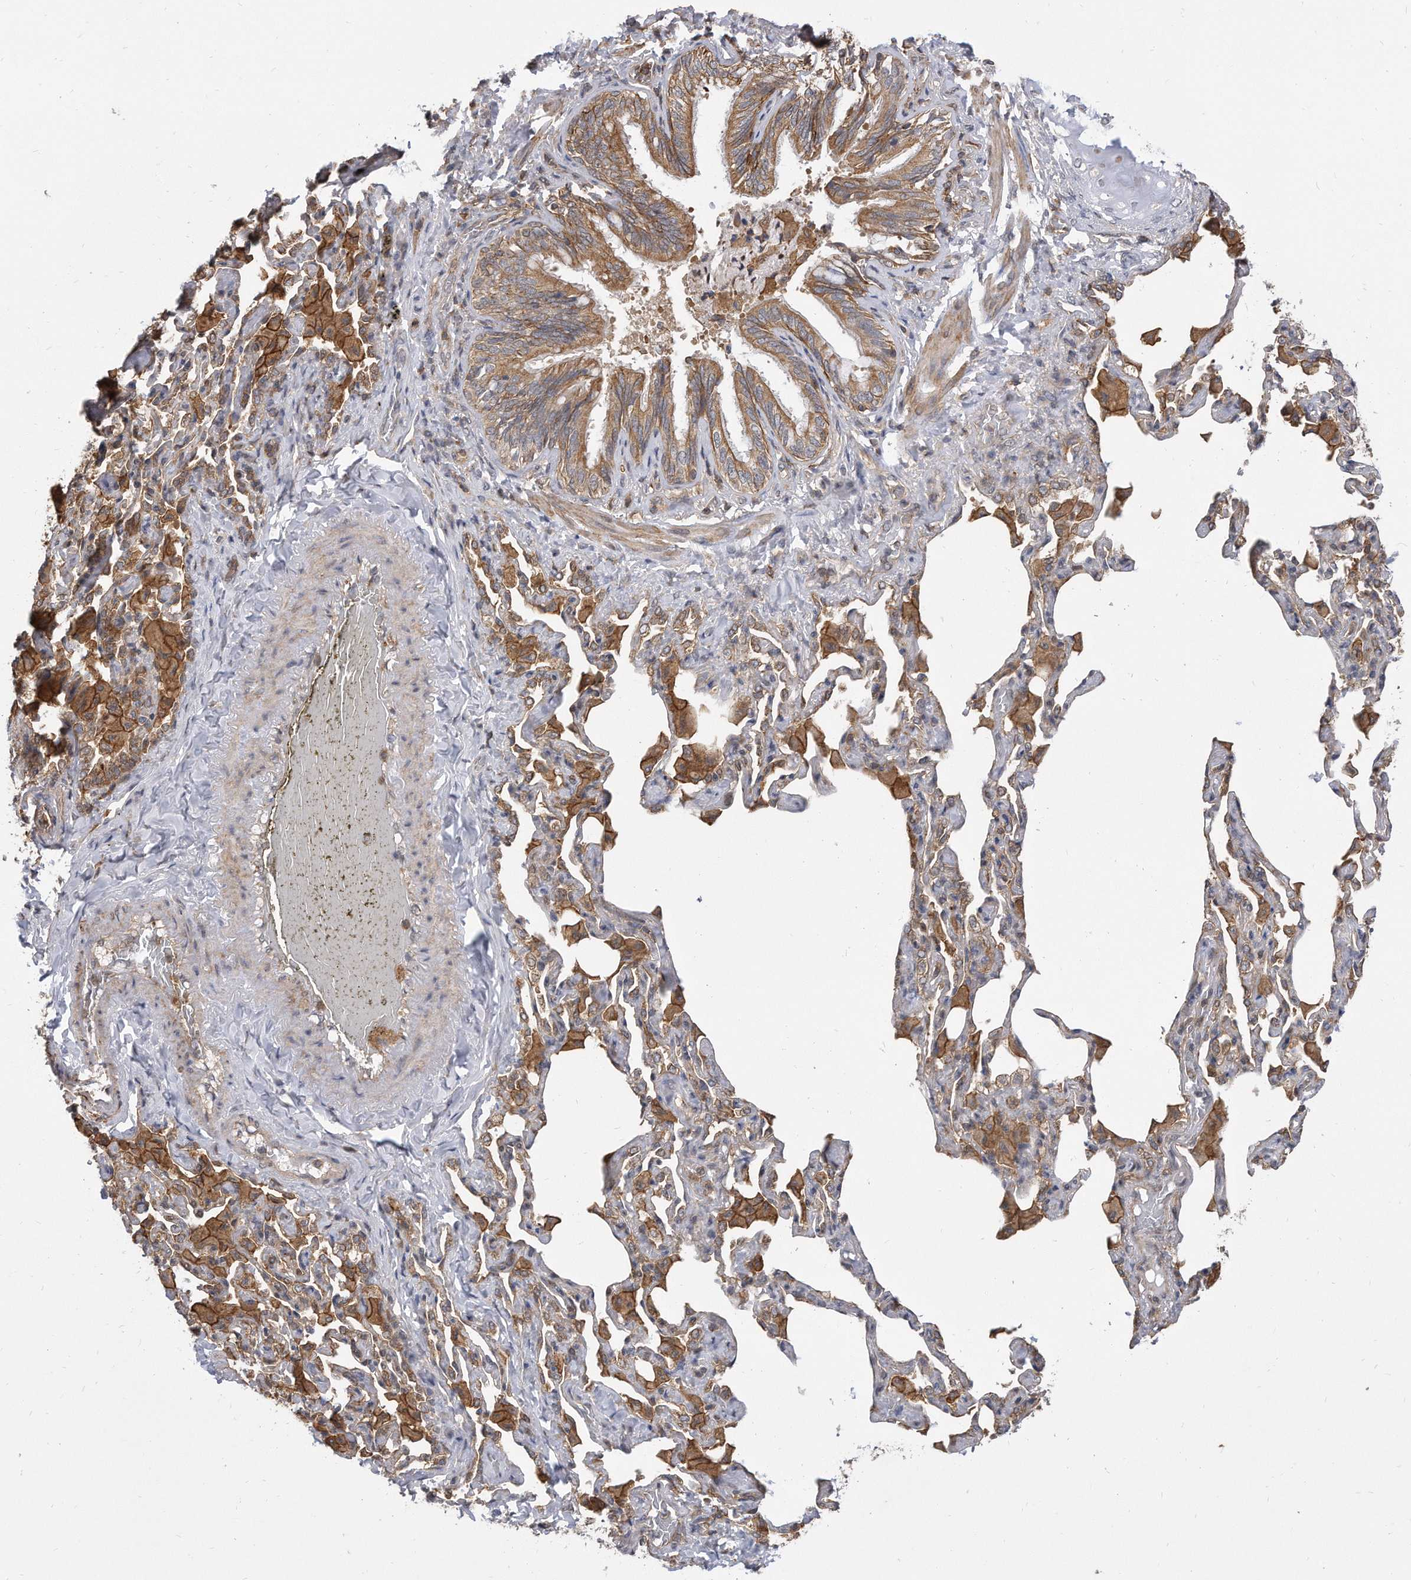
{"staining": {"intensity": "moderate", "quantity": ">75%", "location": "cytoplasmic/membranous"}, "tissue": "bronchus", "cell_type": "Respiratory epithelial cells", "image_type": "normal", "snomed": [{"axis": "morphology", "description": "Normal tissue, NOS"}, {"axis": "morphology", "description": "Inflammation, NOS"}, {"axis": "topography", "description": "Lung"}], "caption": "Human bronchus stained with a brown dye exhibits moderate cytoplasmic/membranous positive expression in about >75% of respiratory epithelial cells.", "gene": "TCP1", "patient": {"sex": "female", "age": 46}}